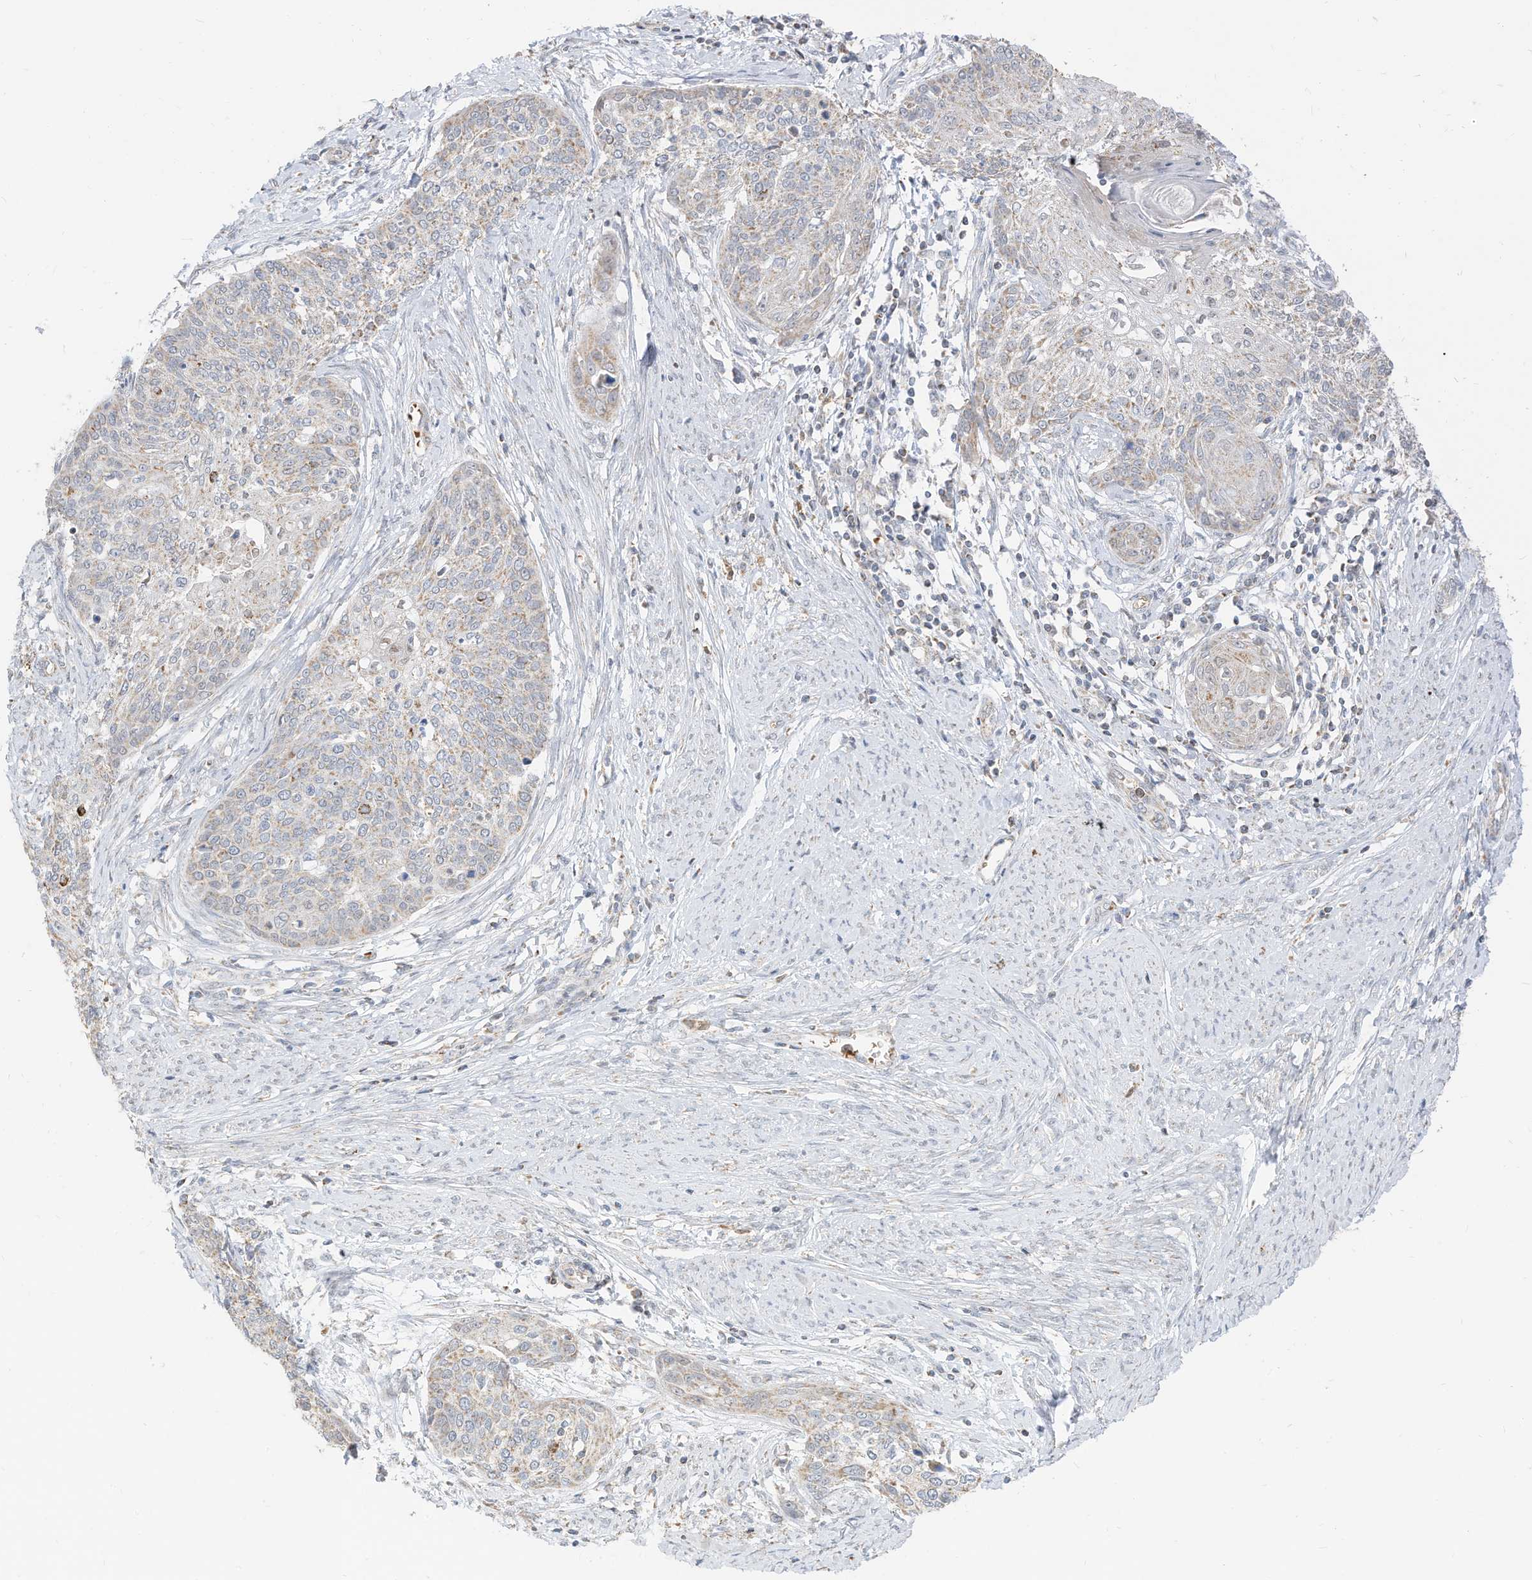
{"staining": {"intensity": "weak", "quantity": "25%-75%", "location": "cytoplasmic/membranous"}, "tissue": "cervical cancer", "cell_type": "Tumor cells", "image_type": "cancer", "snomed": [{"axis": "morphology", "description": "Squamous cell carcinoma, NOS"}, {"axis": "topography", "description": "Cervix"}], "caption": "Brown immunohistochemical staining in cervical cancer shows weak cytoplasmic/membranous positivity in approximately 25%-75% of tumor cells.", "gene": "MTUS2", "patient": {"sex": "female", "age": 37}}